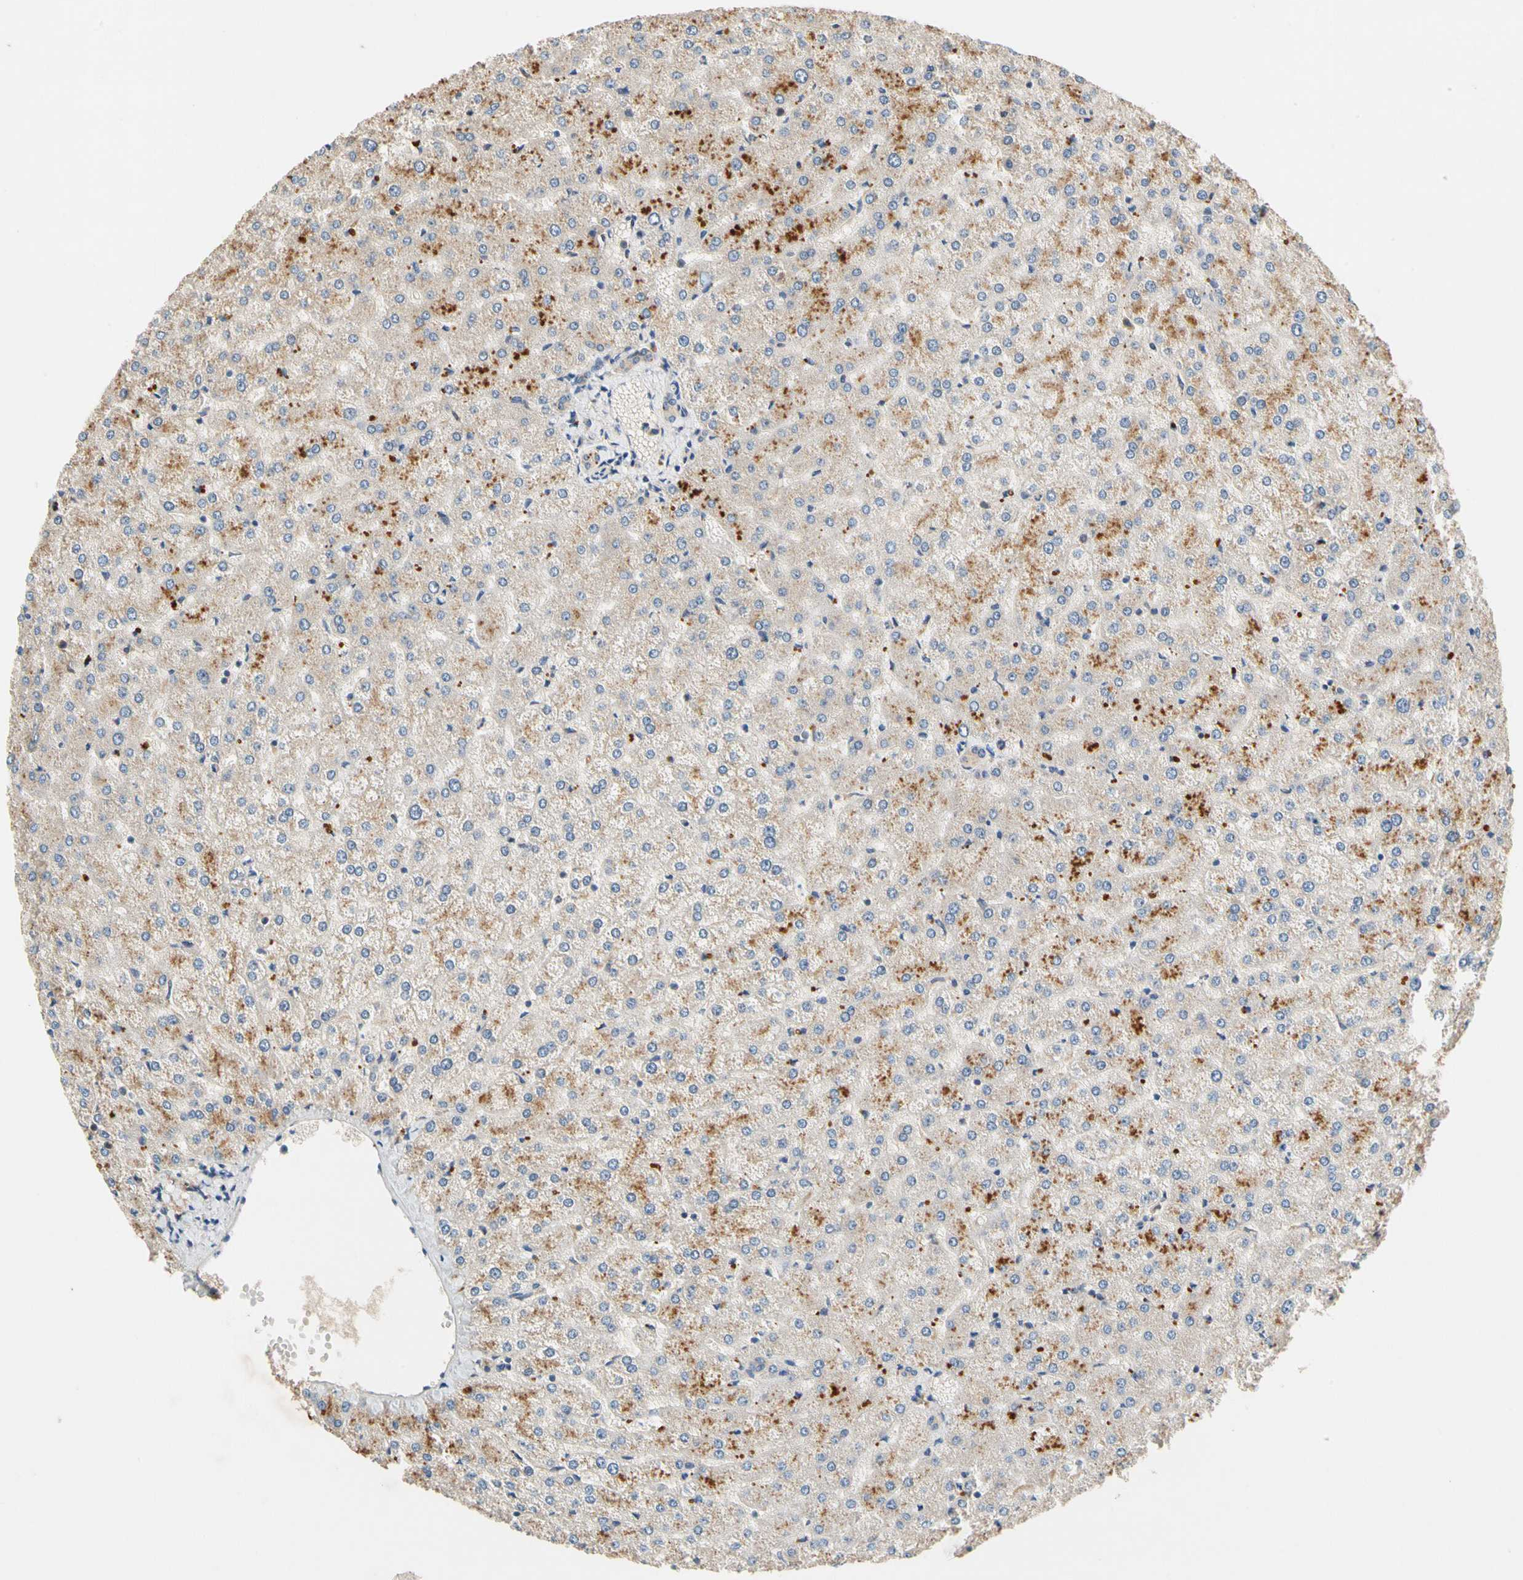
{"staining": {"intensity": "weak", "quantity": "<25%", "location": "cytoplasmic/membranous"}, "tissue": "liver", "cell_type": "Cholangiocytes", "image_type": "normal", "snomed": [{"axis": "morphology", "description": "Normal tissue, NOS"}, {"axis": "topography", "description": "Liver"}], "caption": "There is no significant positivity in cholangiocytes of liver. Nuclei are stained in blue.", "gene": "USP12", "patient": {"sex": "female", "age": 32}}